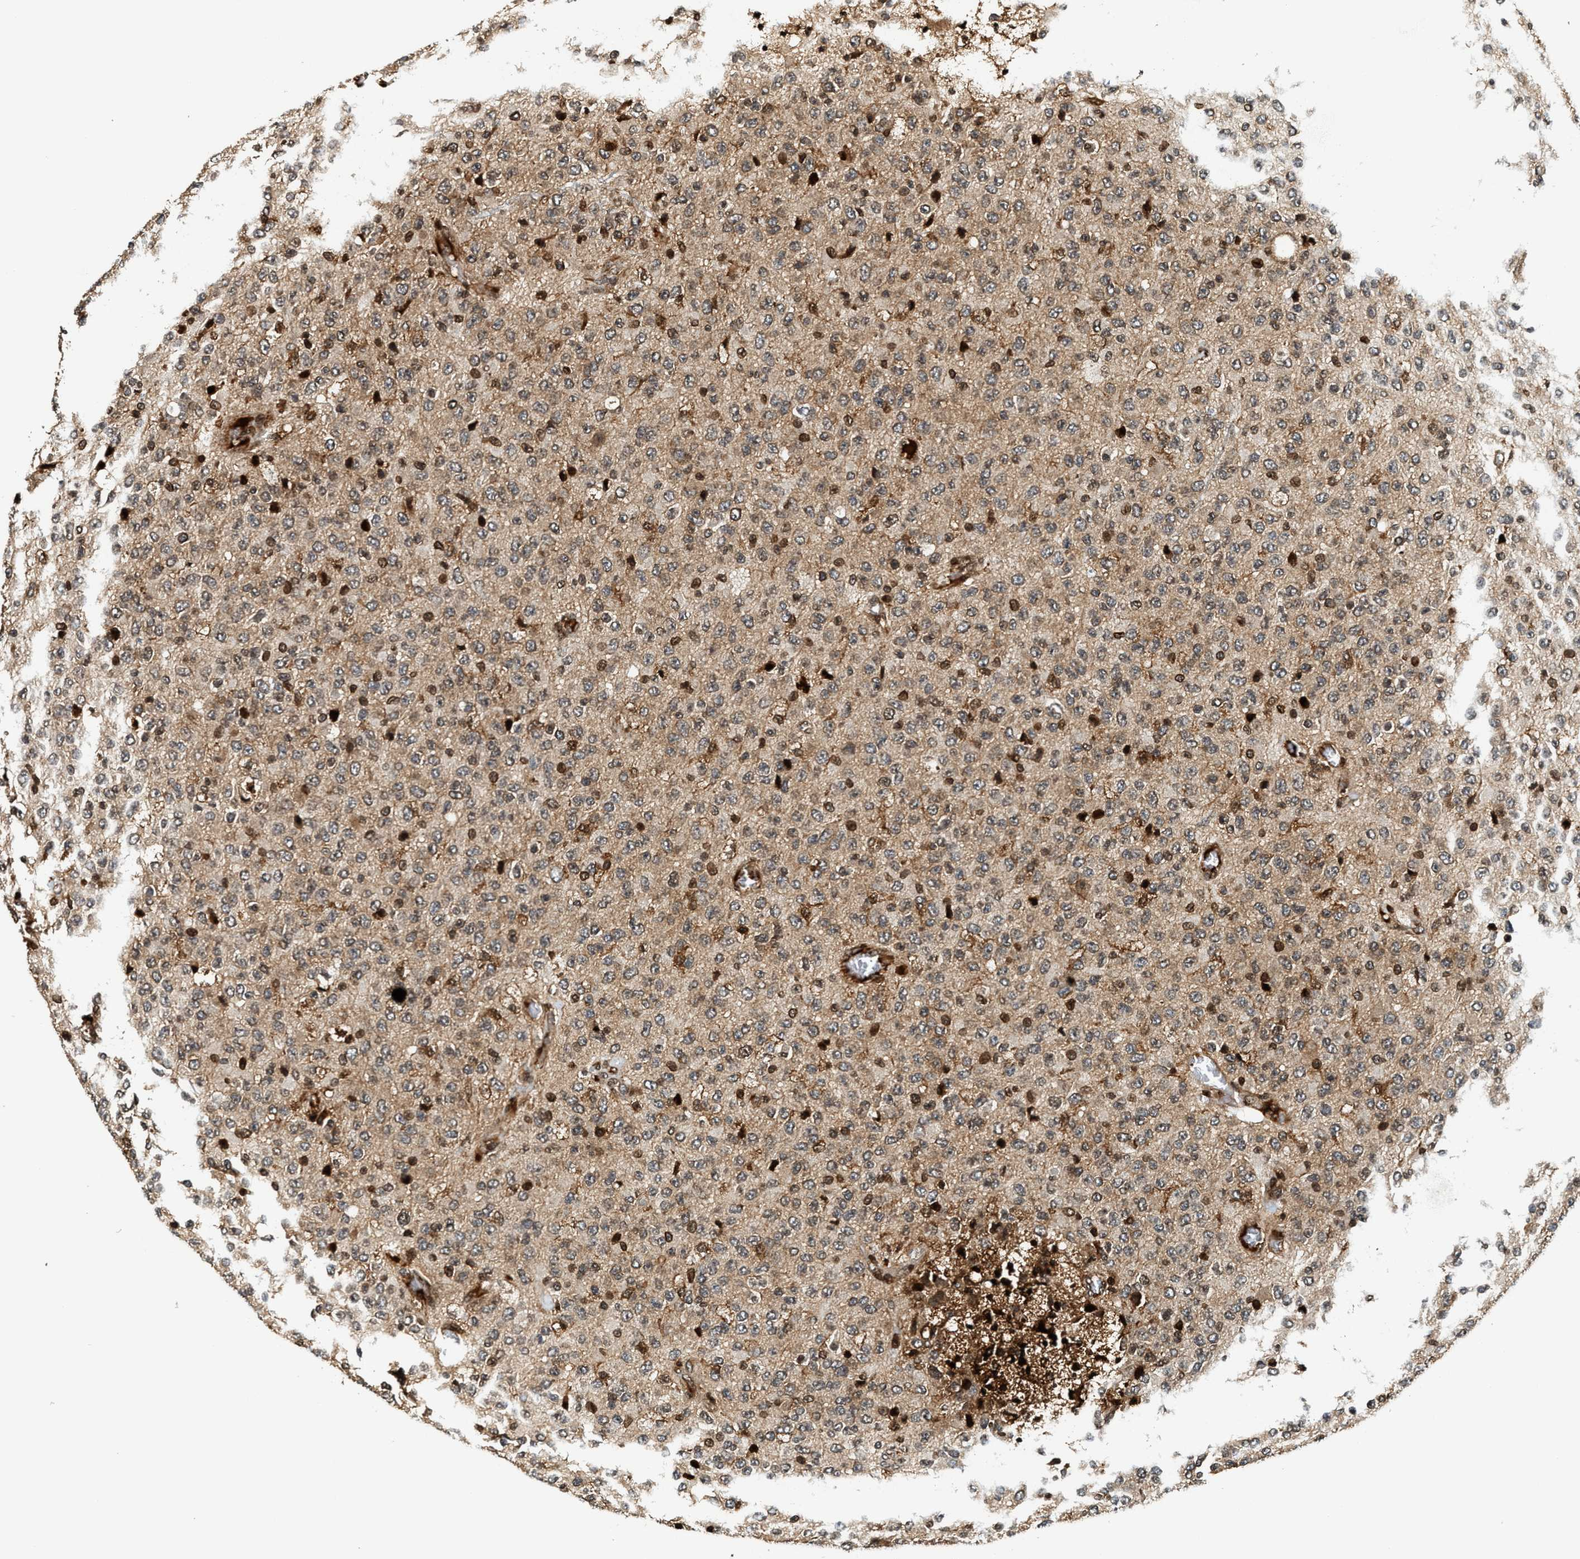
{"staining": {"intensity": "moderate", "quantity": "25%-75%", "location": "cytoplasmic/membranous,nuclear"}, "tissue": "glioma", "cell_type": "Tumor cells", "image_type": "cancer", "snomed": [{"axis": "morphology", "description": "Glioma, malignant, High grade"}, {"axis": "topography", "description": "pancreas cauda"}], "caption": "The image exhibits immunohistochemical staining of malignant glioma (high-grade). There is moderate cytoplasmic/membranous and nuclear expression is seen in about 25%-75% of tumor cells.", "gene": "MDM2", "patient": {"sex": "male", "age": 60}}